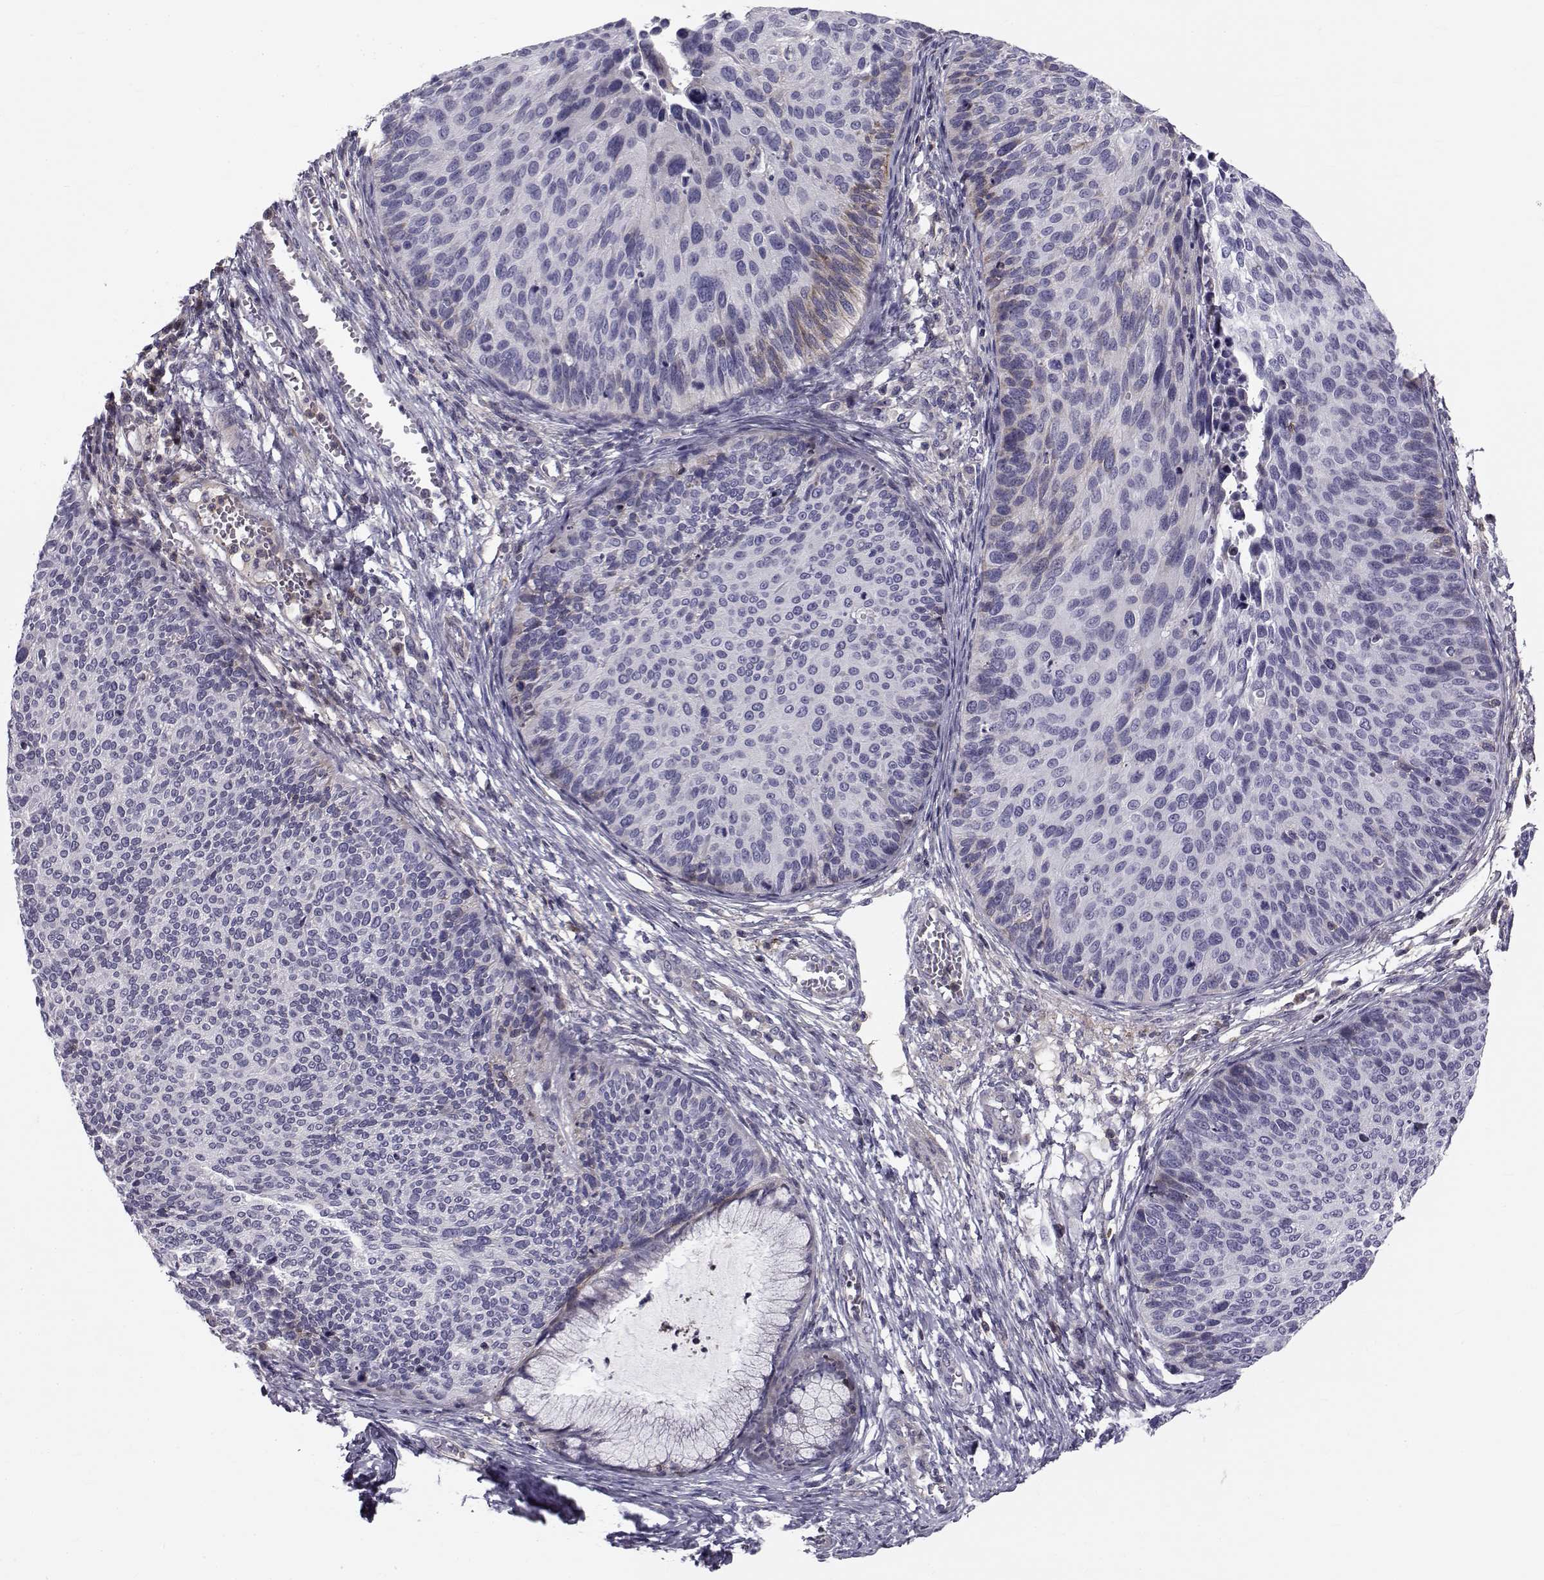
{"staining": {"intensity": "negative", "quantity": "none", "location": "none"}, "tissue": "cervical cancer", "cell_type": "Tumor cells", "image_type": "cancer", "snomed": [{"axis": "morphology", "description": "Squamous cell carcinoma, NOS"}, {"axis": "topography", "description": "Cervix"}], "caption": "DAB (3,3'-diaminobenzidine) immunohistochemical staining of human cervical squamous cell carcinoma reveals no significant staining in tumor cells.", "gene": "LRRC27", "patient": {"sex": "female", "age": 36}}